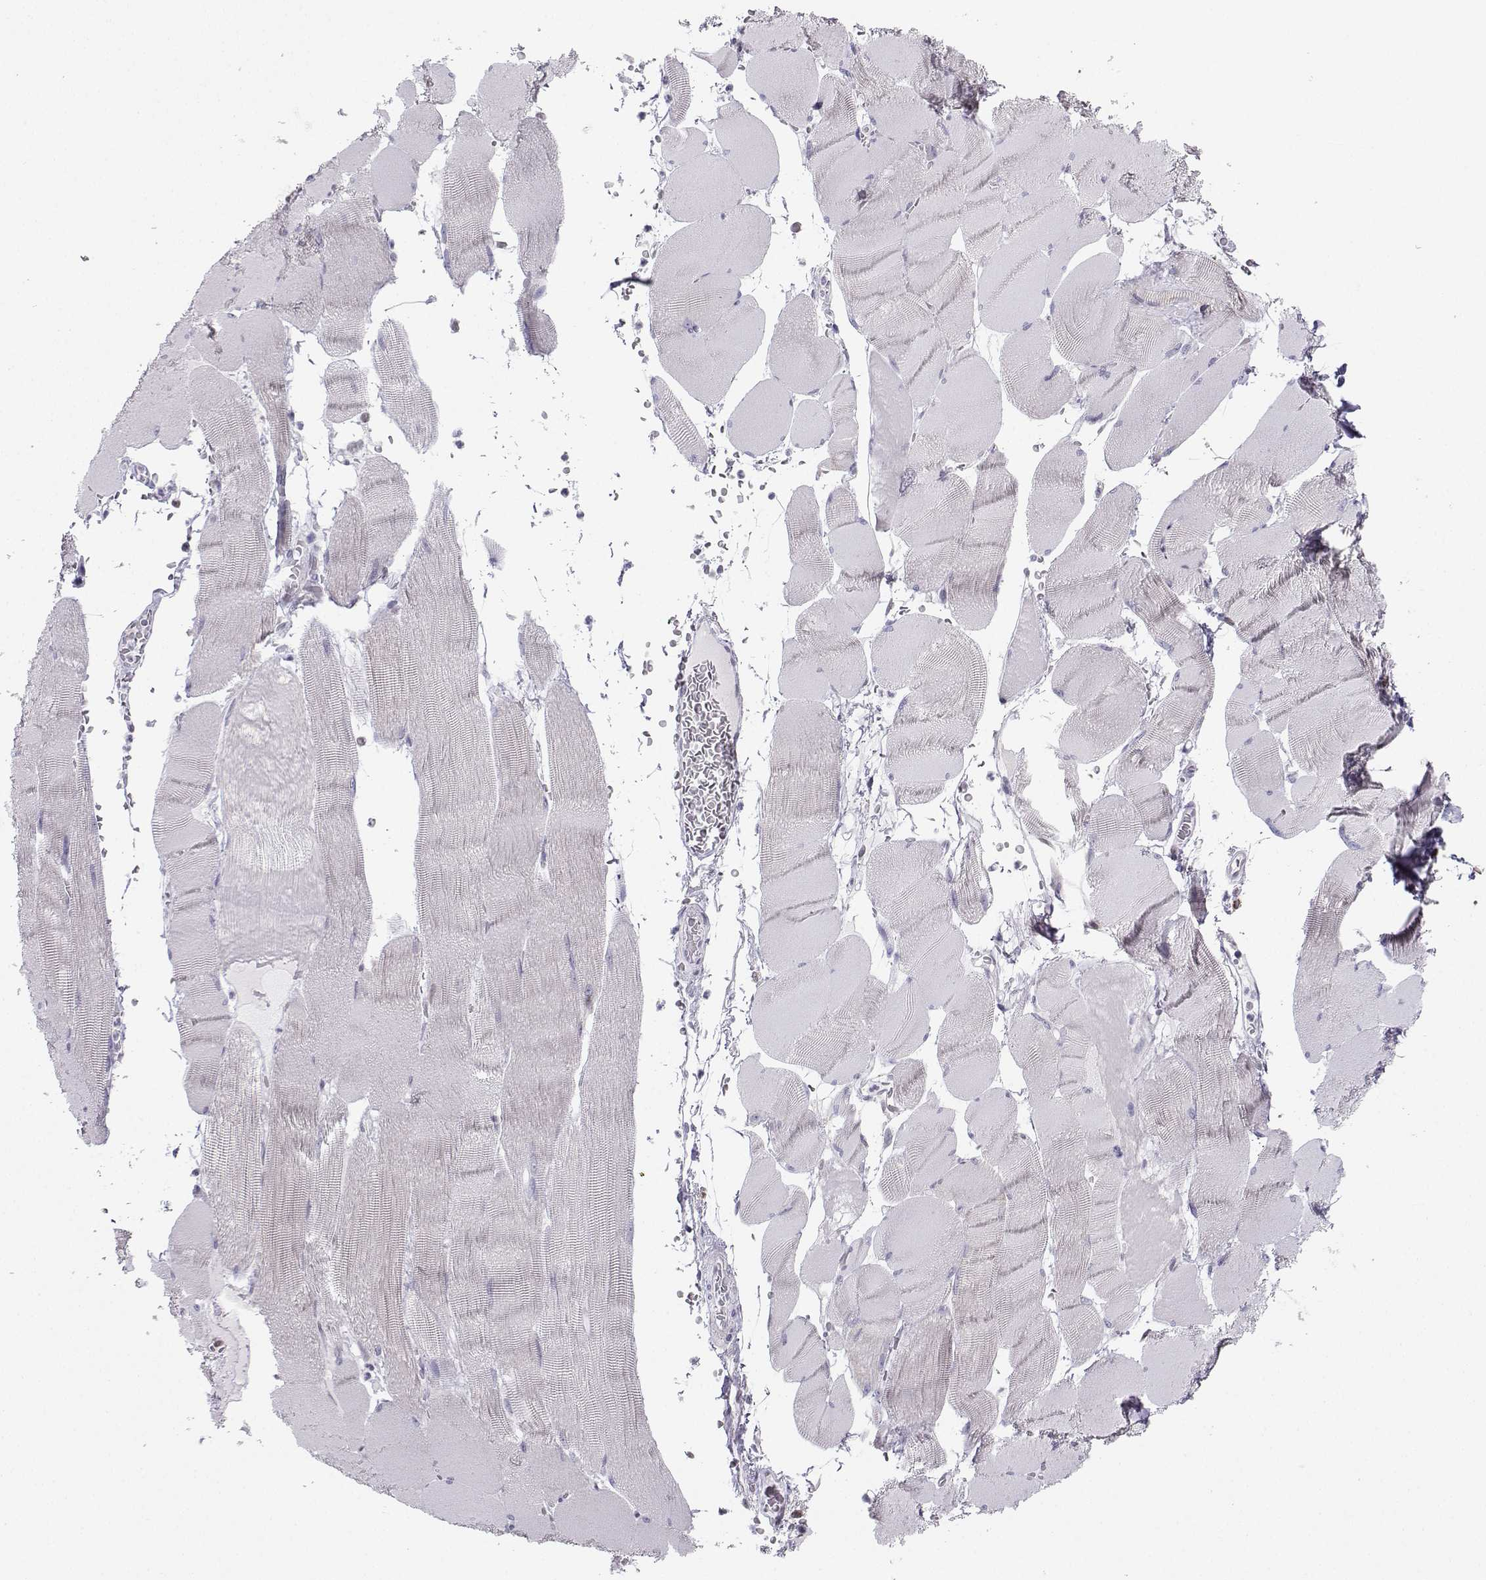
{"staining": {"intensity": "negative", "quantity": "none", "location": "none"}, "tissue": "skeletal muscle", "cell_type": "Myocytes", "image_type": "normal", "snomed": [{"axis": "morphology", "description": "Normal tissue, NOS"}, {"axis": "topography", "description": "Skeletal muscle"}], "caption": "This image is of benign skeletal muscle stained with immunohistochemistry to label a protein in brown with the nuclei are counter-stained blue. There is no positivity in myocytes. (Stains: DAB (3,3'-diaminobenzidine) IHC with hematoxylin counter stain, Microscopy: brightfield microscopy at high magnification).", "gene": "DCLK3", "patient": {"sex": "male", "age": 56}}